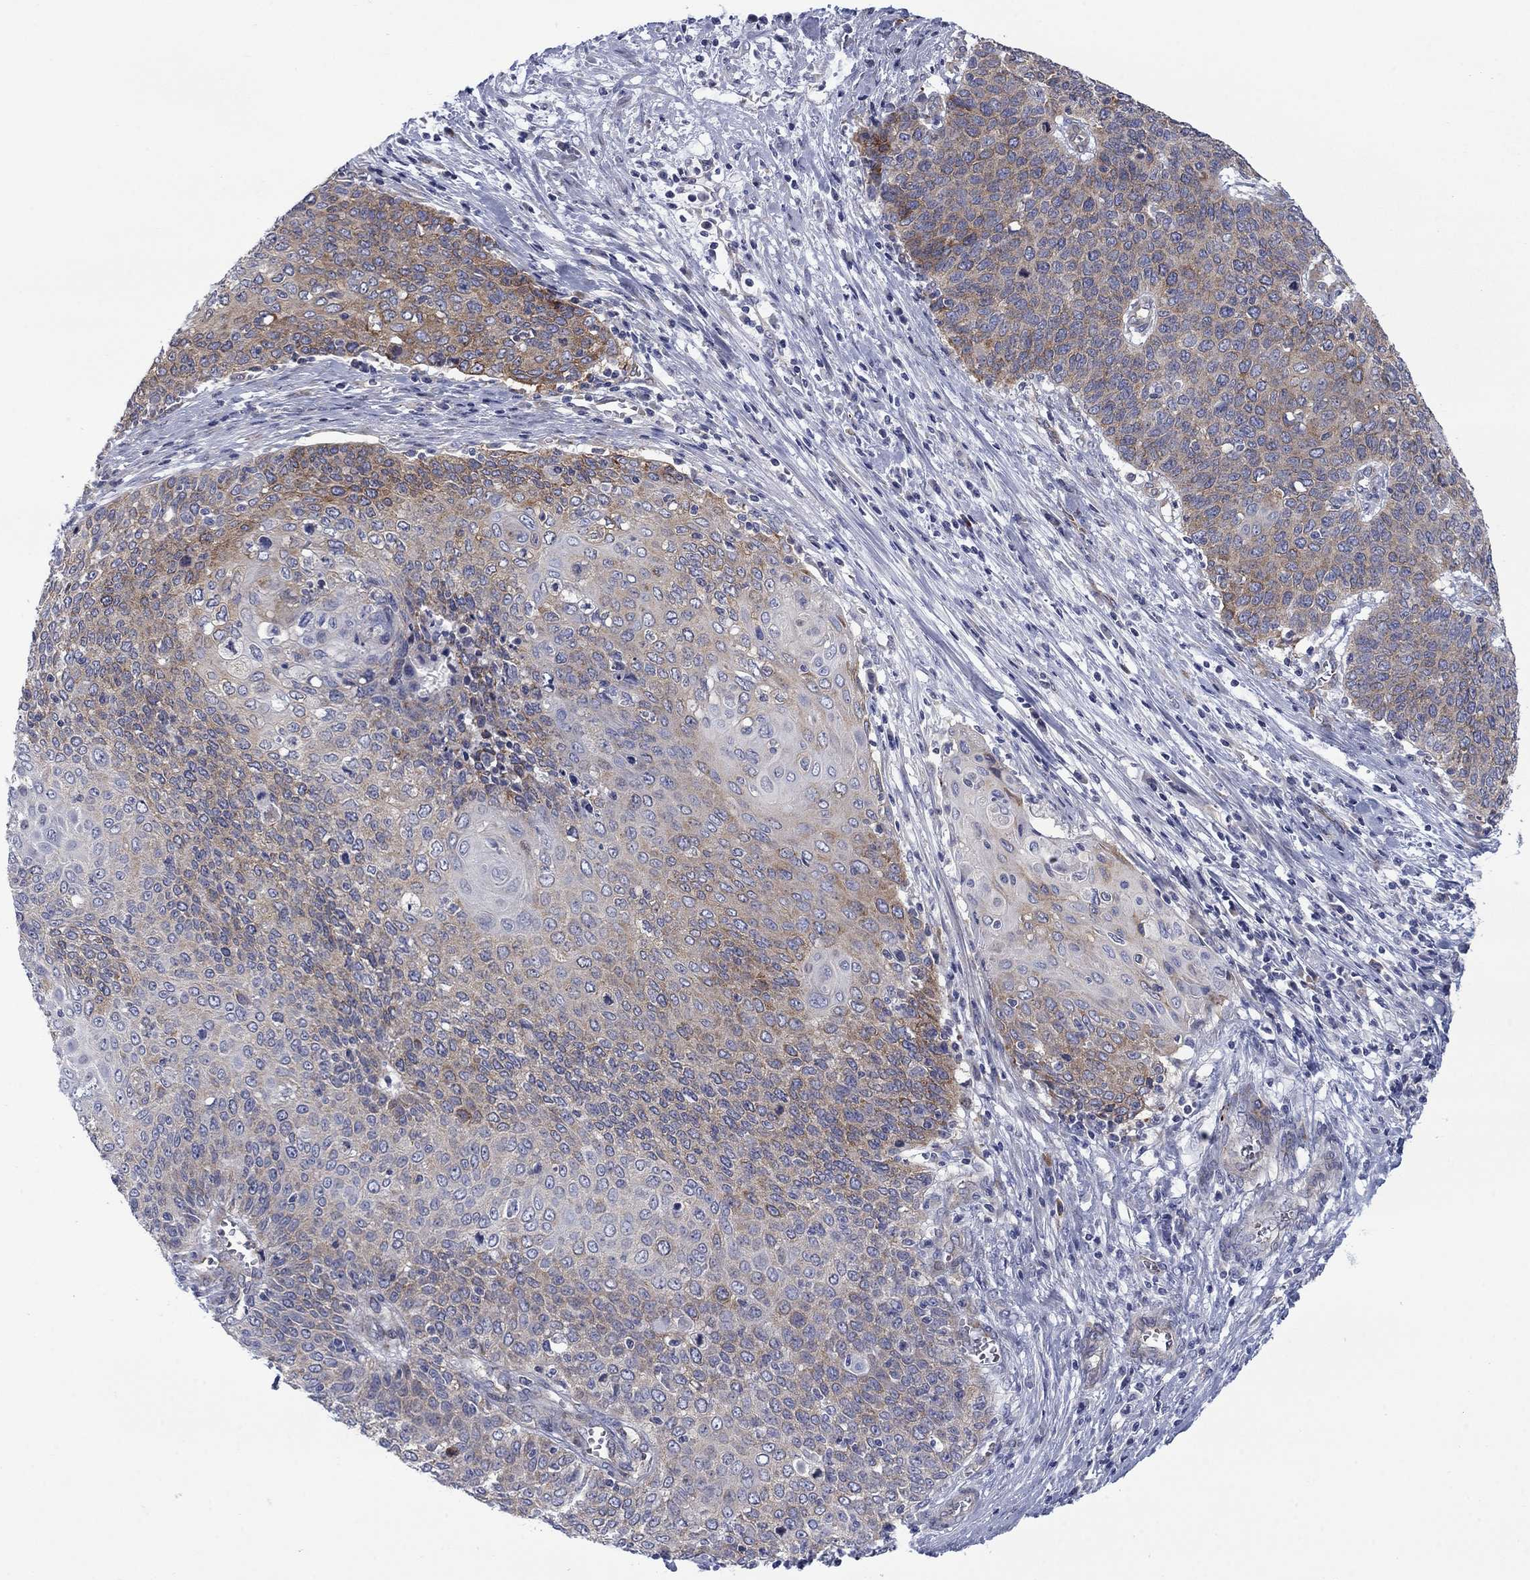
{"staining": {"intensity": "moderate", "quantity": "25%-75%", "location": "cytoplasmic/membranous"}, "tissue": "cervical cancer", "cell_type": "Tumor cells", "image_type": "cancer", "snomed": [{"axis": "morphology", "description": "Squamous cell carcinoma, NOS"}, {"axis": "topography", "description": "Cervix"}], "caption": "Protein staining shows moderate cytoplasmic/membranous expression in approximately 25%-75% of tumor cells in cervical squamous cell carcinoma.", "gene": "FXR1", "patient": {"sex": "female", "age": 39}}